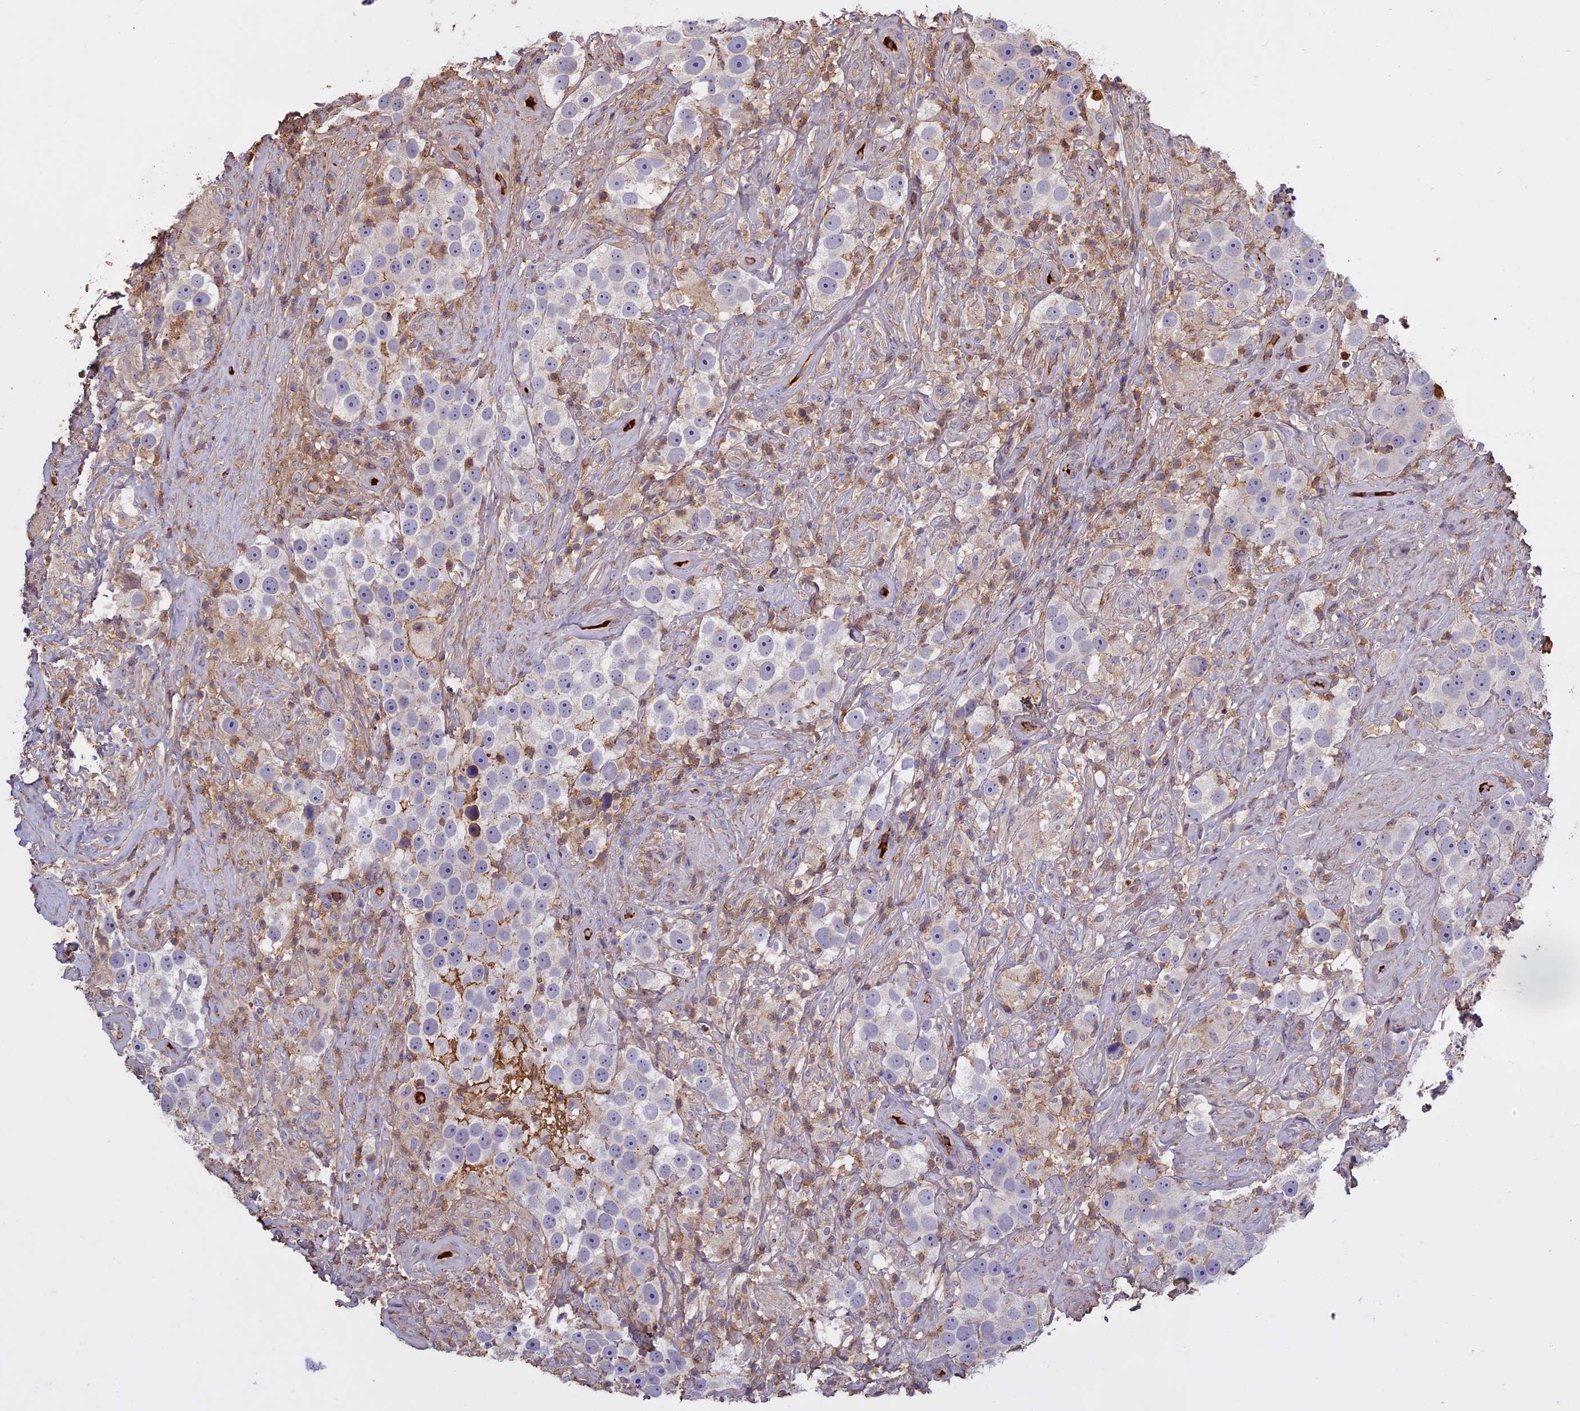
{"staining": {"intensity": "negative", "quantity": "none", "location": "none"}, "tissue": "testis cancer", "cell_type": "Tumor cells", "image_type": "cancer", "snomed": [{"axis": "morphology", "description": "Seminoma, NOS"}, {"axis": "topography", "description": "Testis"}], "caption": "The image shows no staining of tumor cells in seminoma (testis).", "gene": "CFAP119", "patient": {"sex": "male", "age": 49}}